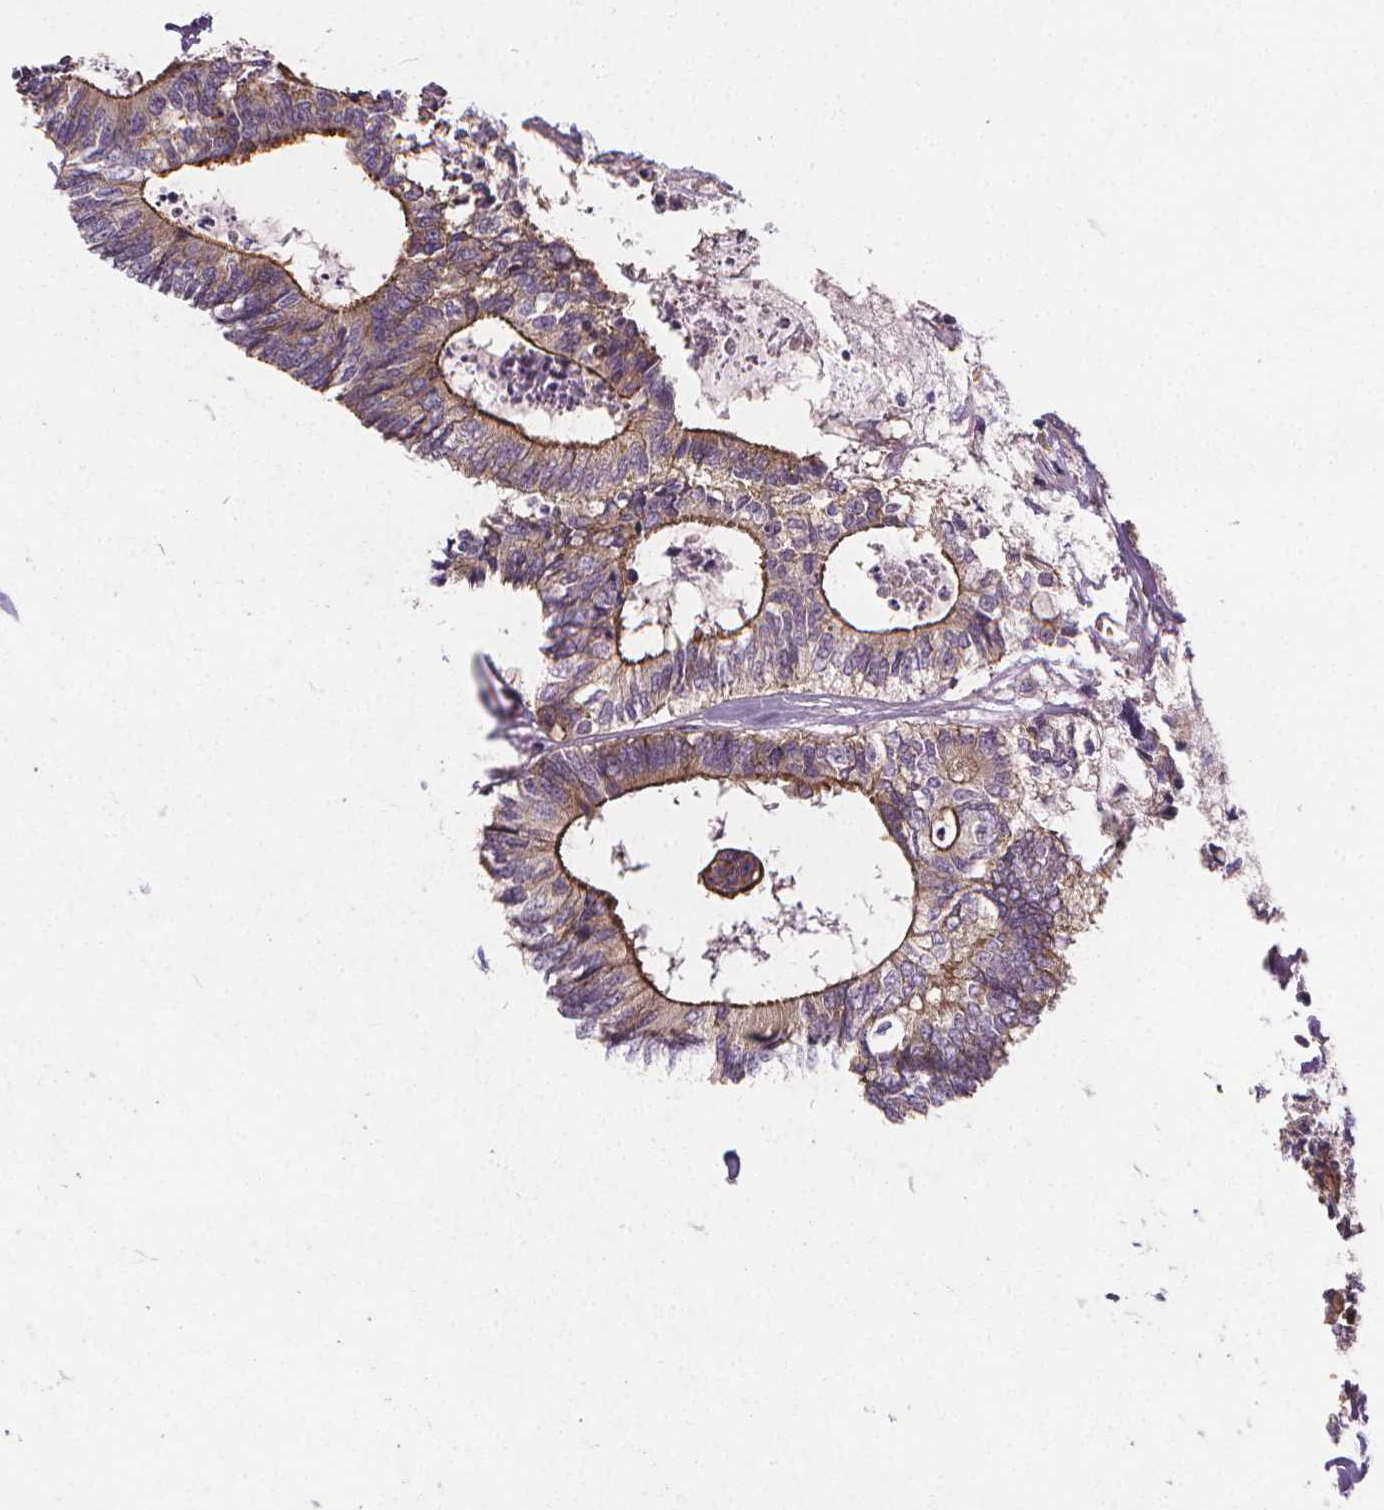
{"staining": {"intensity": "moderate", "quantity": ">75%", "location": "cytoplasmic/membranous"}, "tissue": "colorectal cancer", "cell_type": "Tumor cells", "image_type": "cancer", "snomed": [{"axis": "morphology", "description": "Adenocarcinoma, NOS"}, {"axis": "topography", "description": "Colon"}, {"axis": "topography", "description": "Rectum"}], "caption": "A brown stain shows moderate cytoplasmic/membranous expression of a protein in colorectal cancer (adenocarcinoma) tumor cells.", "gene": "CLINT1", "patient": {"sex": "male", "age": 57}}